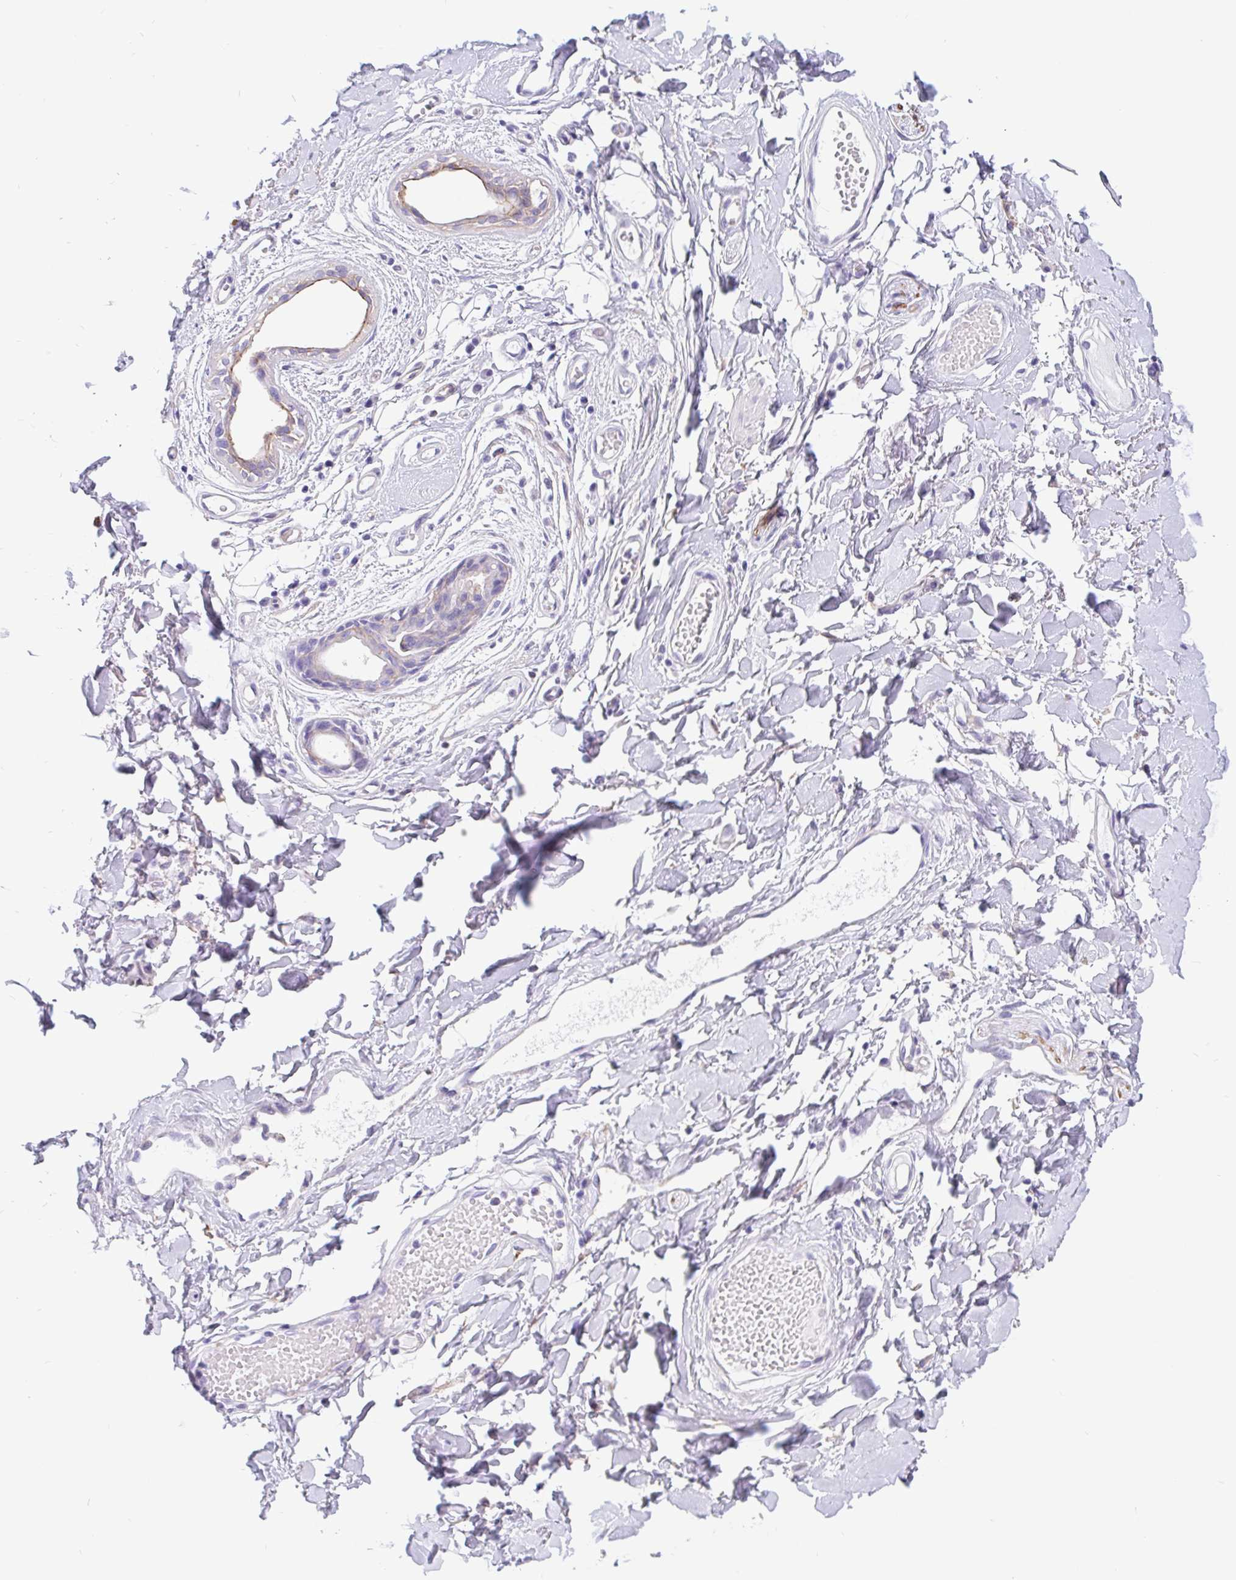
{"staining": {"intensity": "negative", "quantity": "none", "location": "none"}, "tissue": "adipose tissue", "cell_type": "Adipocytes", "image_type": "normal", "snomed": [{"axis": "morphology", "description": "Normal tissue, NOS"}, {"axis": "topography", "description": "Anal"}, {"axis": "topography", "description": "Peripheral nerve tissue"}], "caption": "DAB immunohistochemical staining of benign human adipose tissue shows no significant staining in adipocytes. (DAB IHC visualized using brightfield microscopy, high magnification).", "gene": "LIMCH1", "patient": {"sex": "male", "age": 78}}